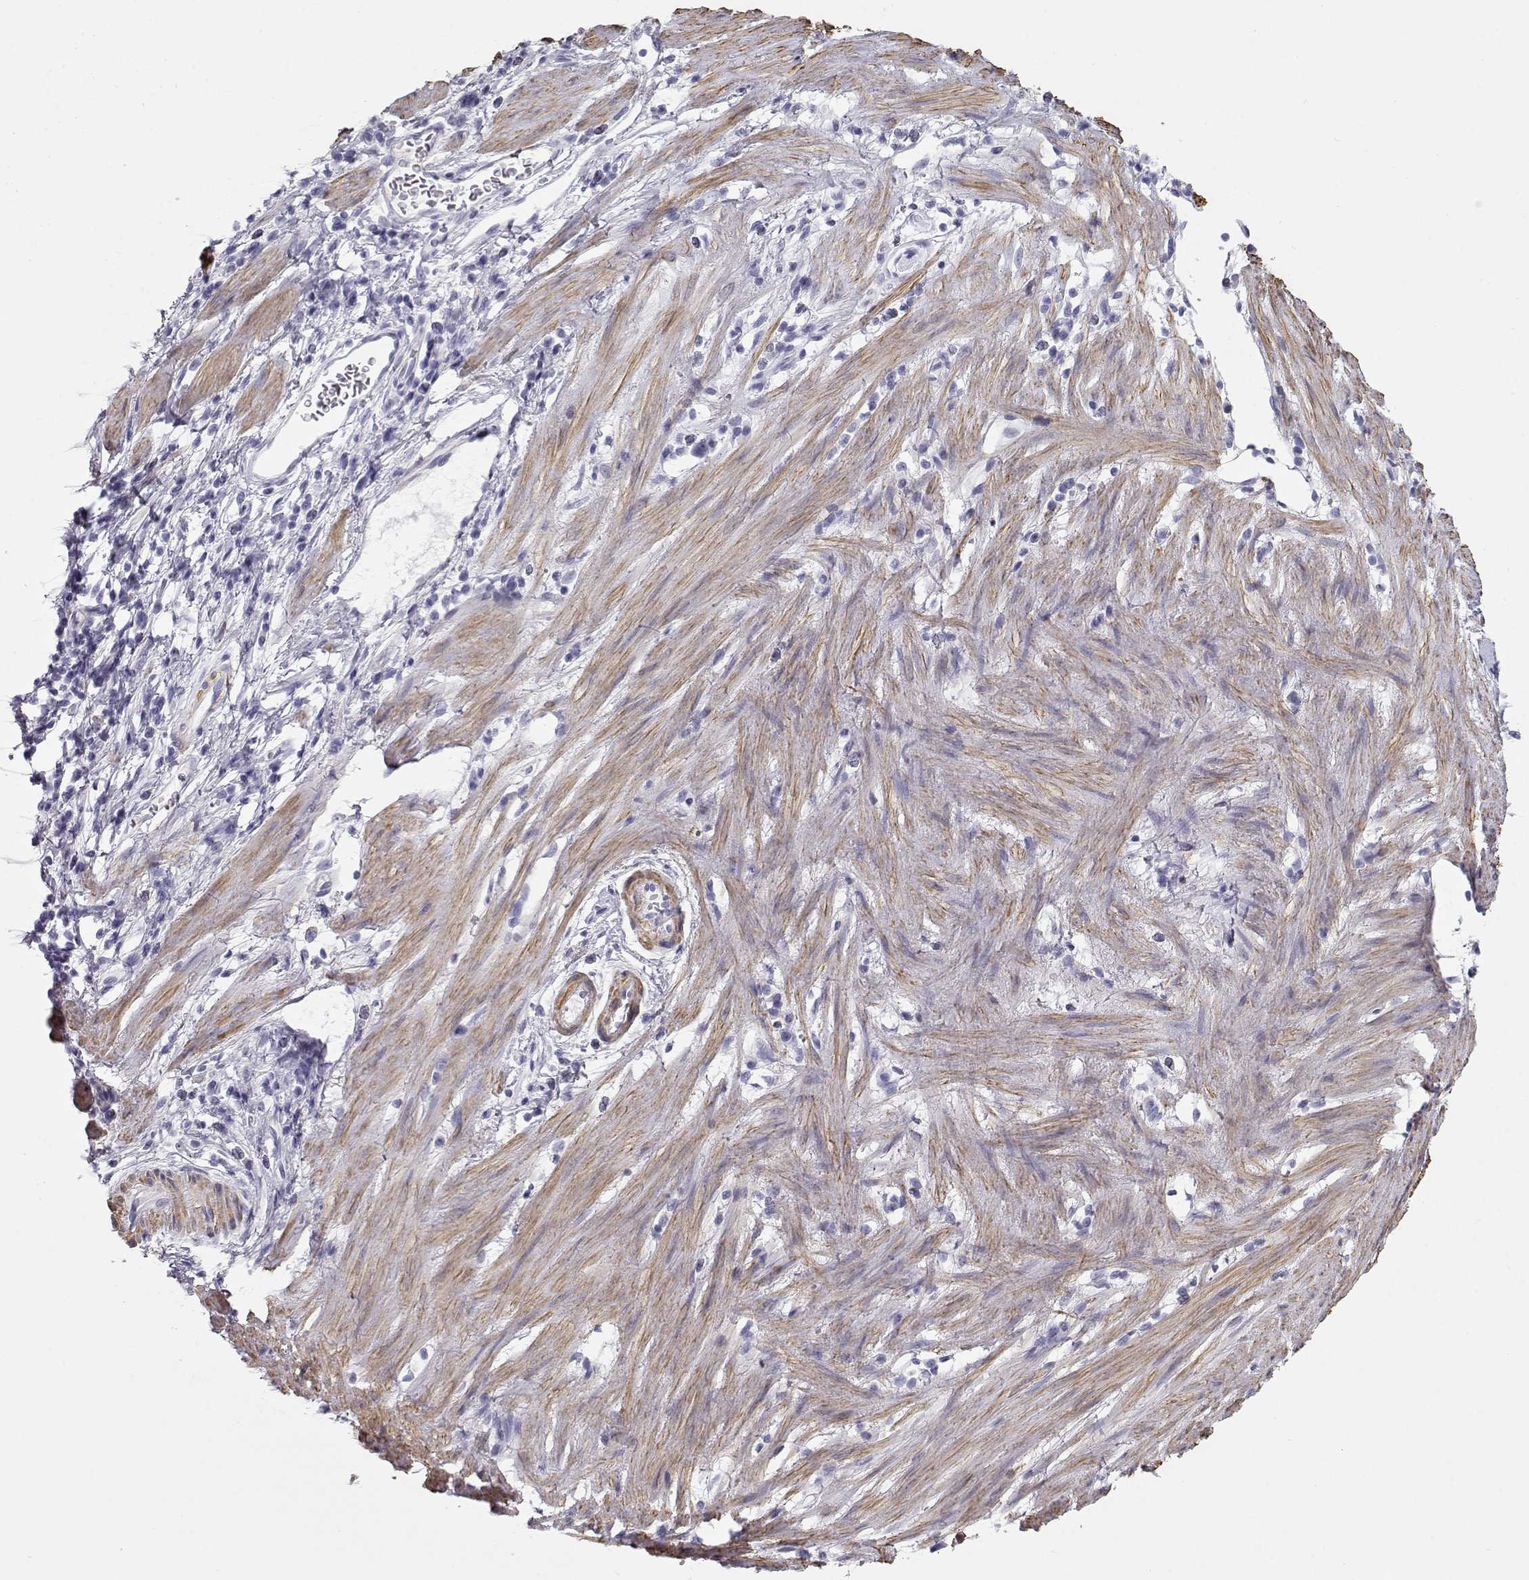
{"staining": {"intensity": "negative", "quantity": "none", "location": "none"}, "tissue": "stomach cancer", "cell_type": "Tumor cells", "image_type": "cancer", "snomed": [{"axis": "morphology", "description": "Adenocarcinoma, NOS"}, {"axis": "topography", "description": "Stomach"}], "caption": "A photomicrograph of stomach adenocarcinoma stained for a protein reveals no brown staining in tumor cells.", "gene": "SLITRK3", "patient": {"sex": "male", "age": 58}}